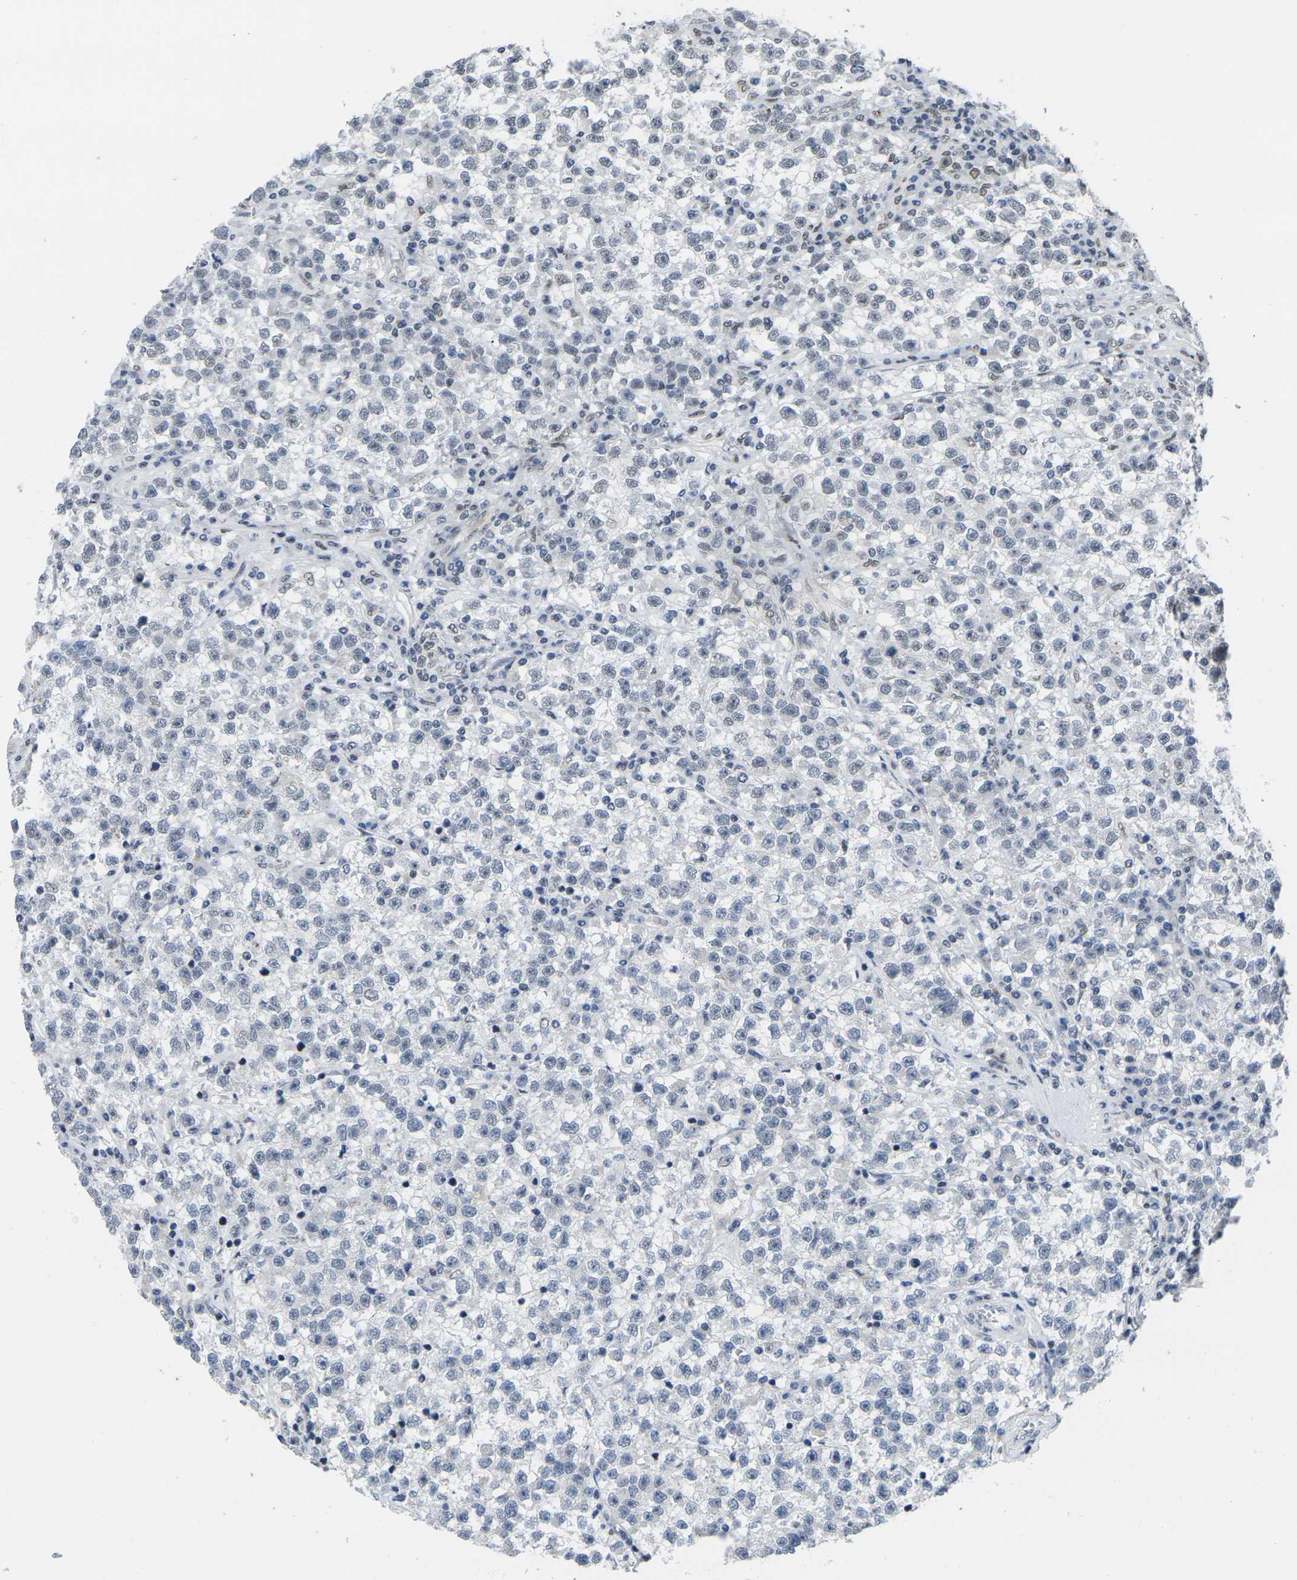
{"staining": {"intensity": "negative", "quantity": "none", "location": "none"}, "tissue": "testis cancer", "cell_type": "Tumor cells", "image_type": "cancer", "snomed": [{"axis": "morphology", "description": "Seminoma, NOS"}, {"axis": "topography", "description": "Testis"}], "caption": "Tumor cells are negative for brown protein staining in testis cancer. The staining is performed using DAB brown chromogen with nuclei counter-stained in using hematoxylin.", "gene": "RBM7", "patient": {"sex": "male", "age": 22}}